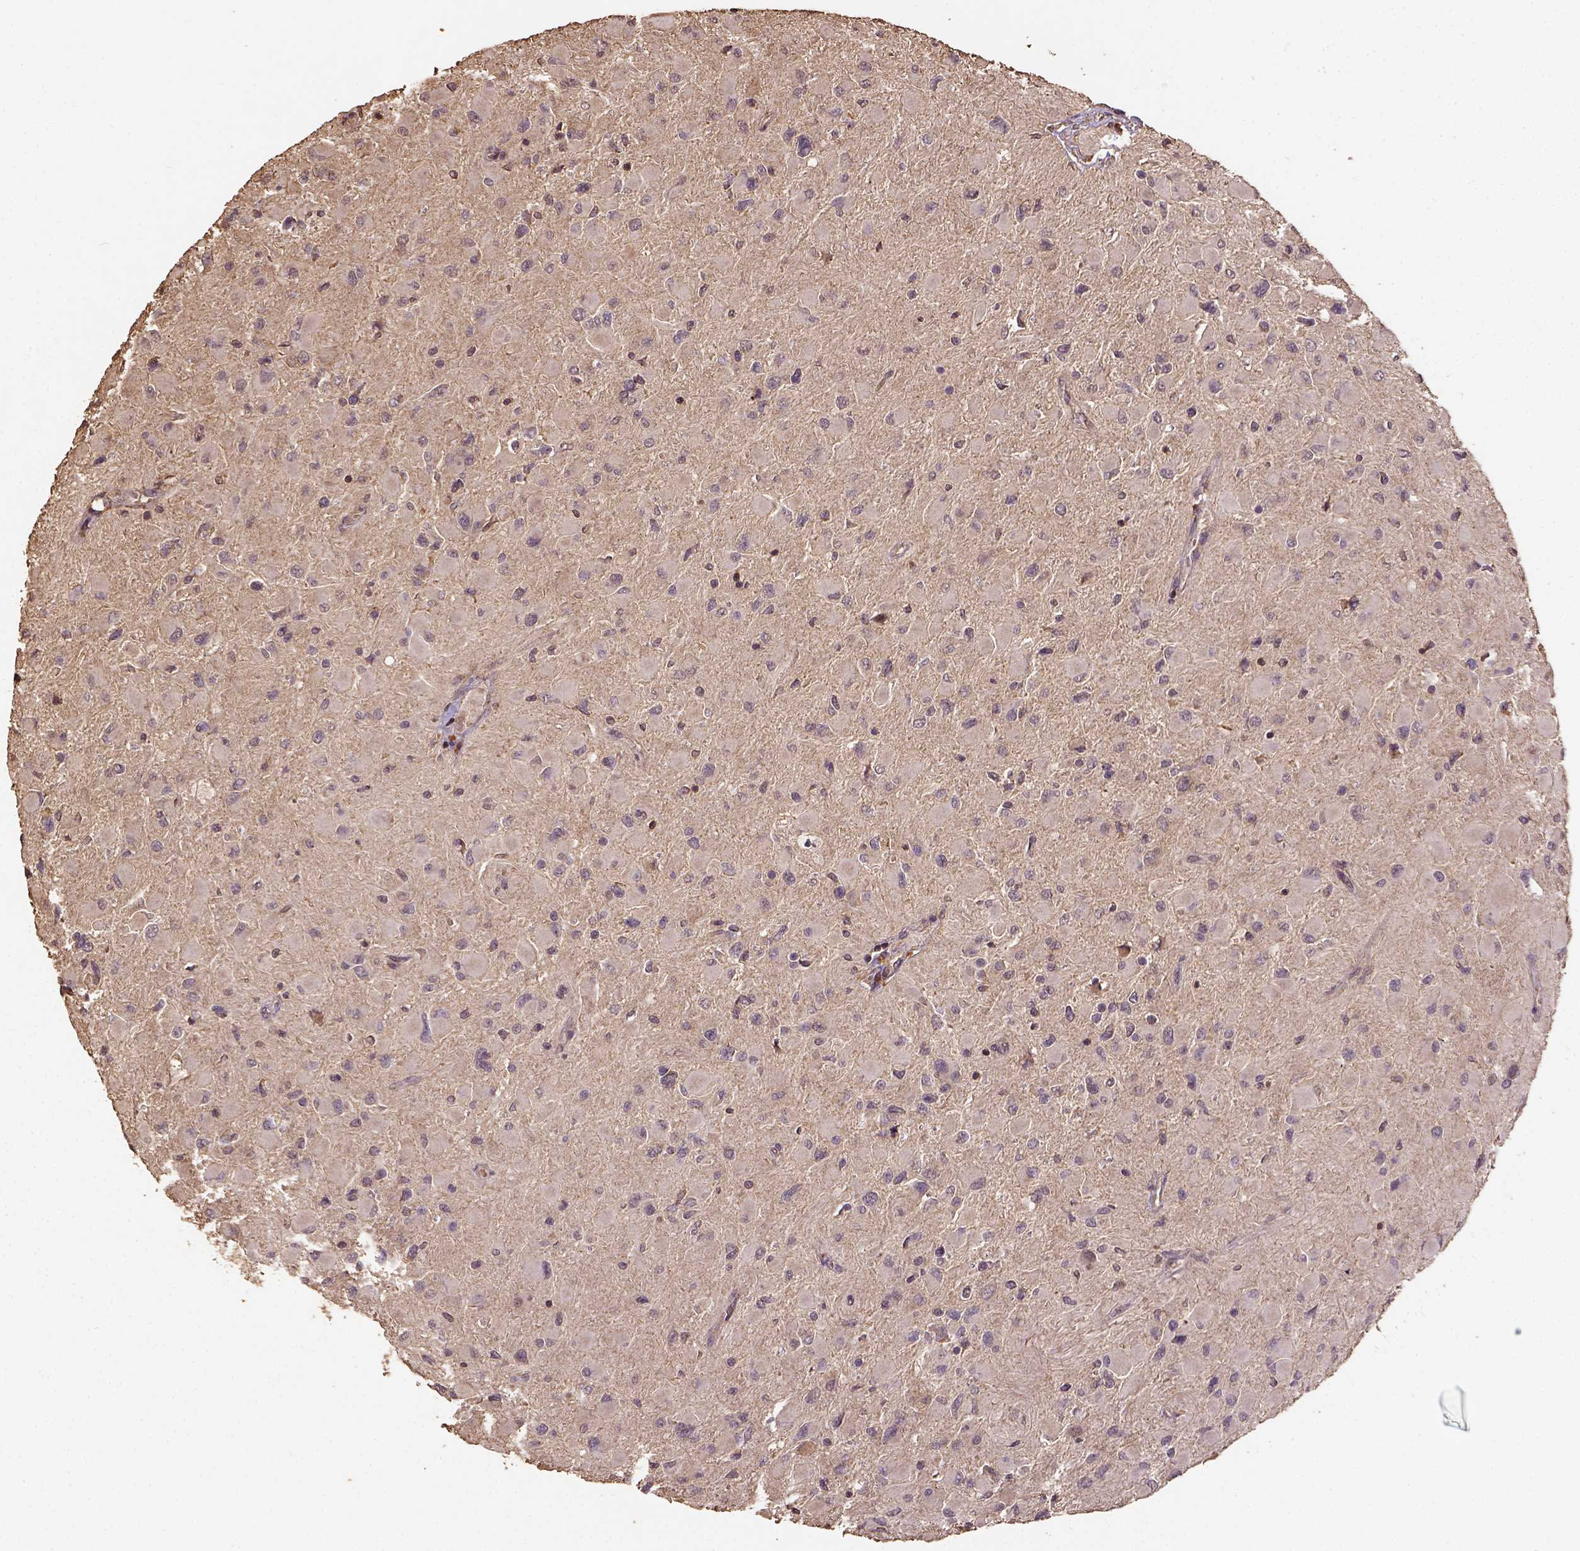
{"staining": {"intensity": "weak", "quantity": ">75%", "location": "cytoplasmic/membranous"}, "tissue": "glioma", "cell_type": "Tumor cells", "image_type": "cancer", "snomed": [{"axis": "morphology", "description": "Glioma, malignant, High grade"}, {"axis": "topography", "description": "Cerebral cortex"}], "caption": "This micrograph shows glioma stained with IHC to label a protein in brown. The cytoplasmic/membranous of tumor cells show weak positivity for the protein. Nuclei are counter-stained blue.", "gene": "ATP1B3", "patient": {"sex": "female", "age": 36}}